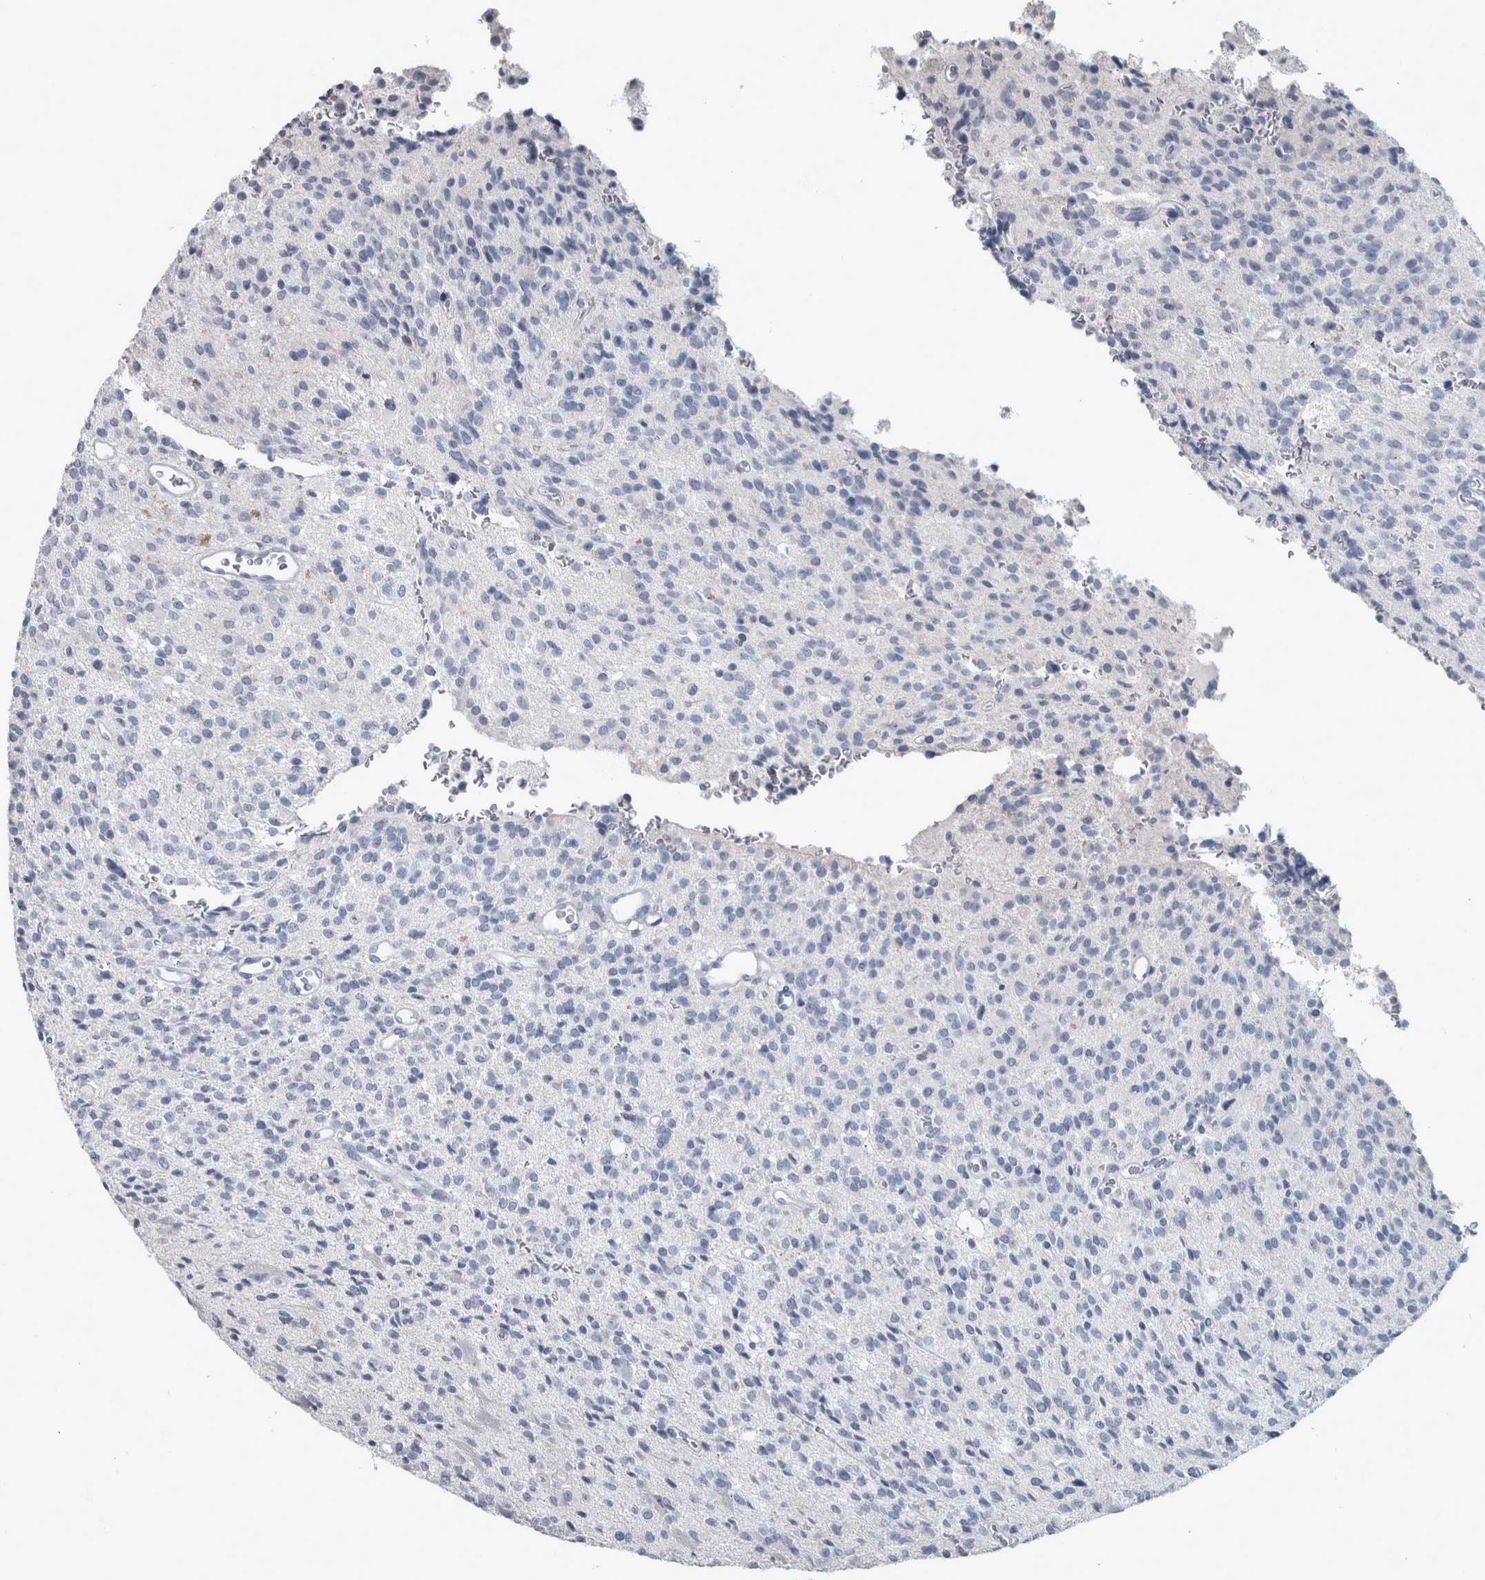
{"staining": {"intensity": "negative", "quantity": "none", "location": "none"}, "tissue": "glioma", "cell_type": "Tumor cells", "image_type": "cancer", "snomed": [{"axis": "morphology", "description": "Glioma, malignant, High grade"}, {"axis": "topography", "description": "Brain"}], "caption": "Tumor cells are negative for brown protein staining in high-grade glioma (malignant). The staining is performed using DAB (3,3'-diaminobenzidine) brown chromogen with nuclei counter-stained in using hematoxylin.", "gene": "DSG2", "patient": {"sex": "male", "age": 34}}